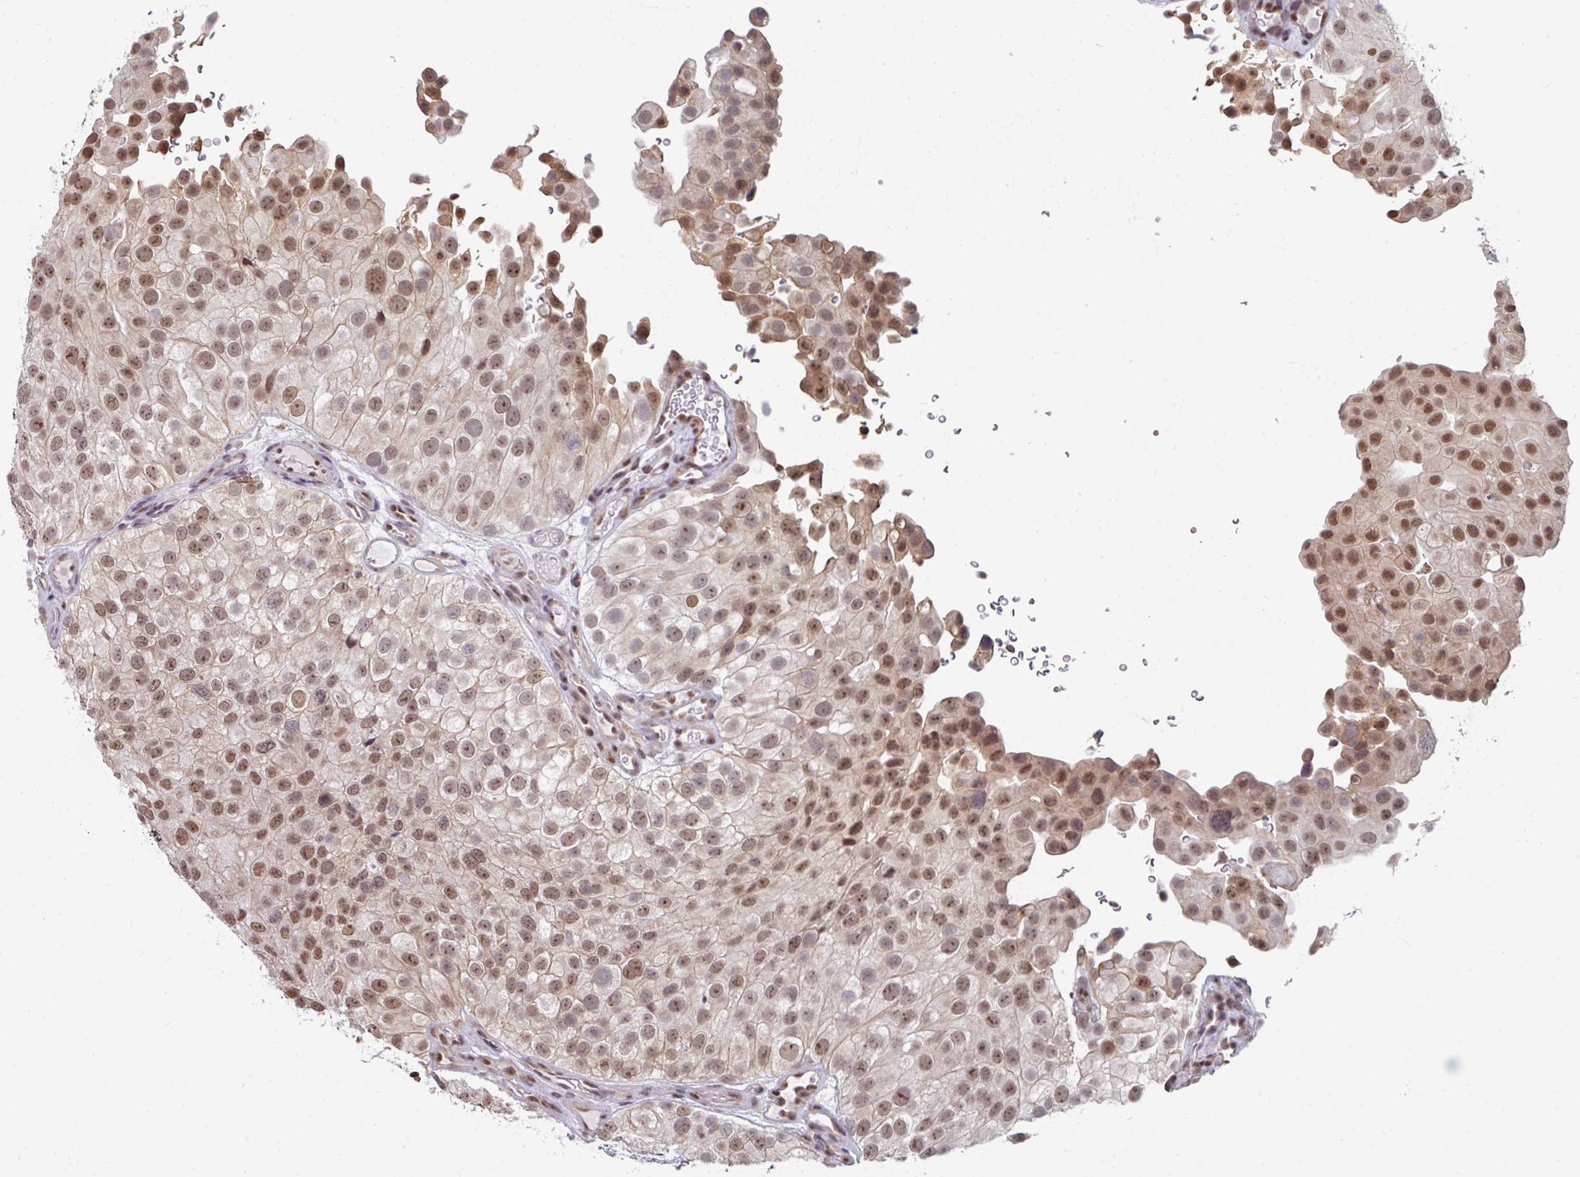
{"staining": {"intensity": "moderate", "quantity": ">75%", "location": "nuclear"}, "tissue": "urothelial cancer", "cell_type": "Tumor cells", "image_type": "cancer", "snomed": [{"axis": "morphology", "description": "Urothelial carcinoma, Low grade"}, {"axis": "topography", "description": "Urinary bladder"}], "caption": "Immunohistochemical staining of human urothelial carcinoma (low-grade) reveals moderate nuclear protein staining in about >75% of tumor cells.", "gene": "TMED5", "patient": {"sex": "male", "age": 78}}